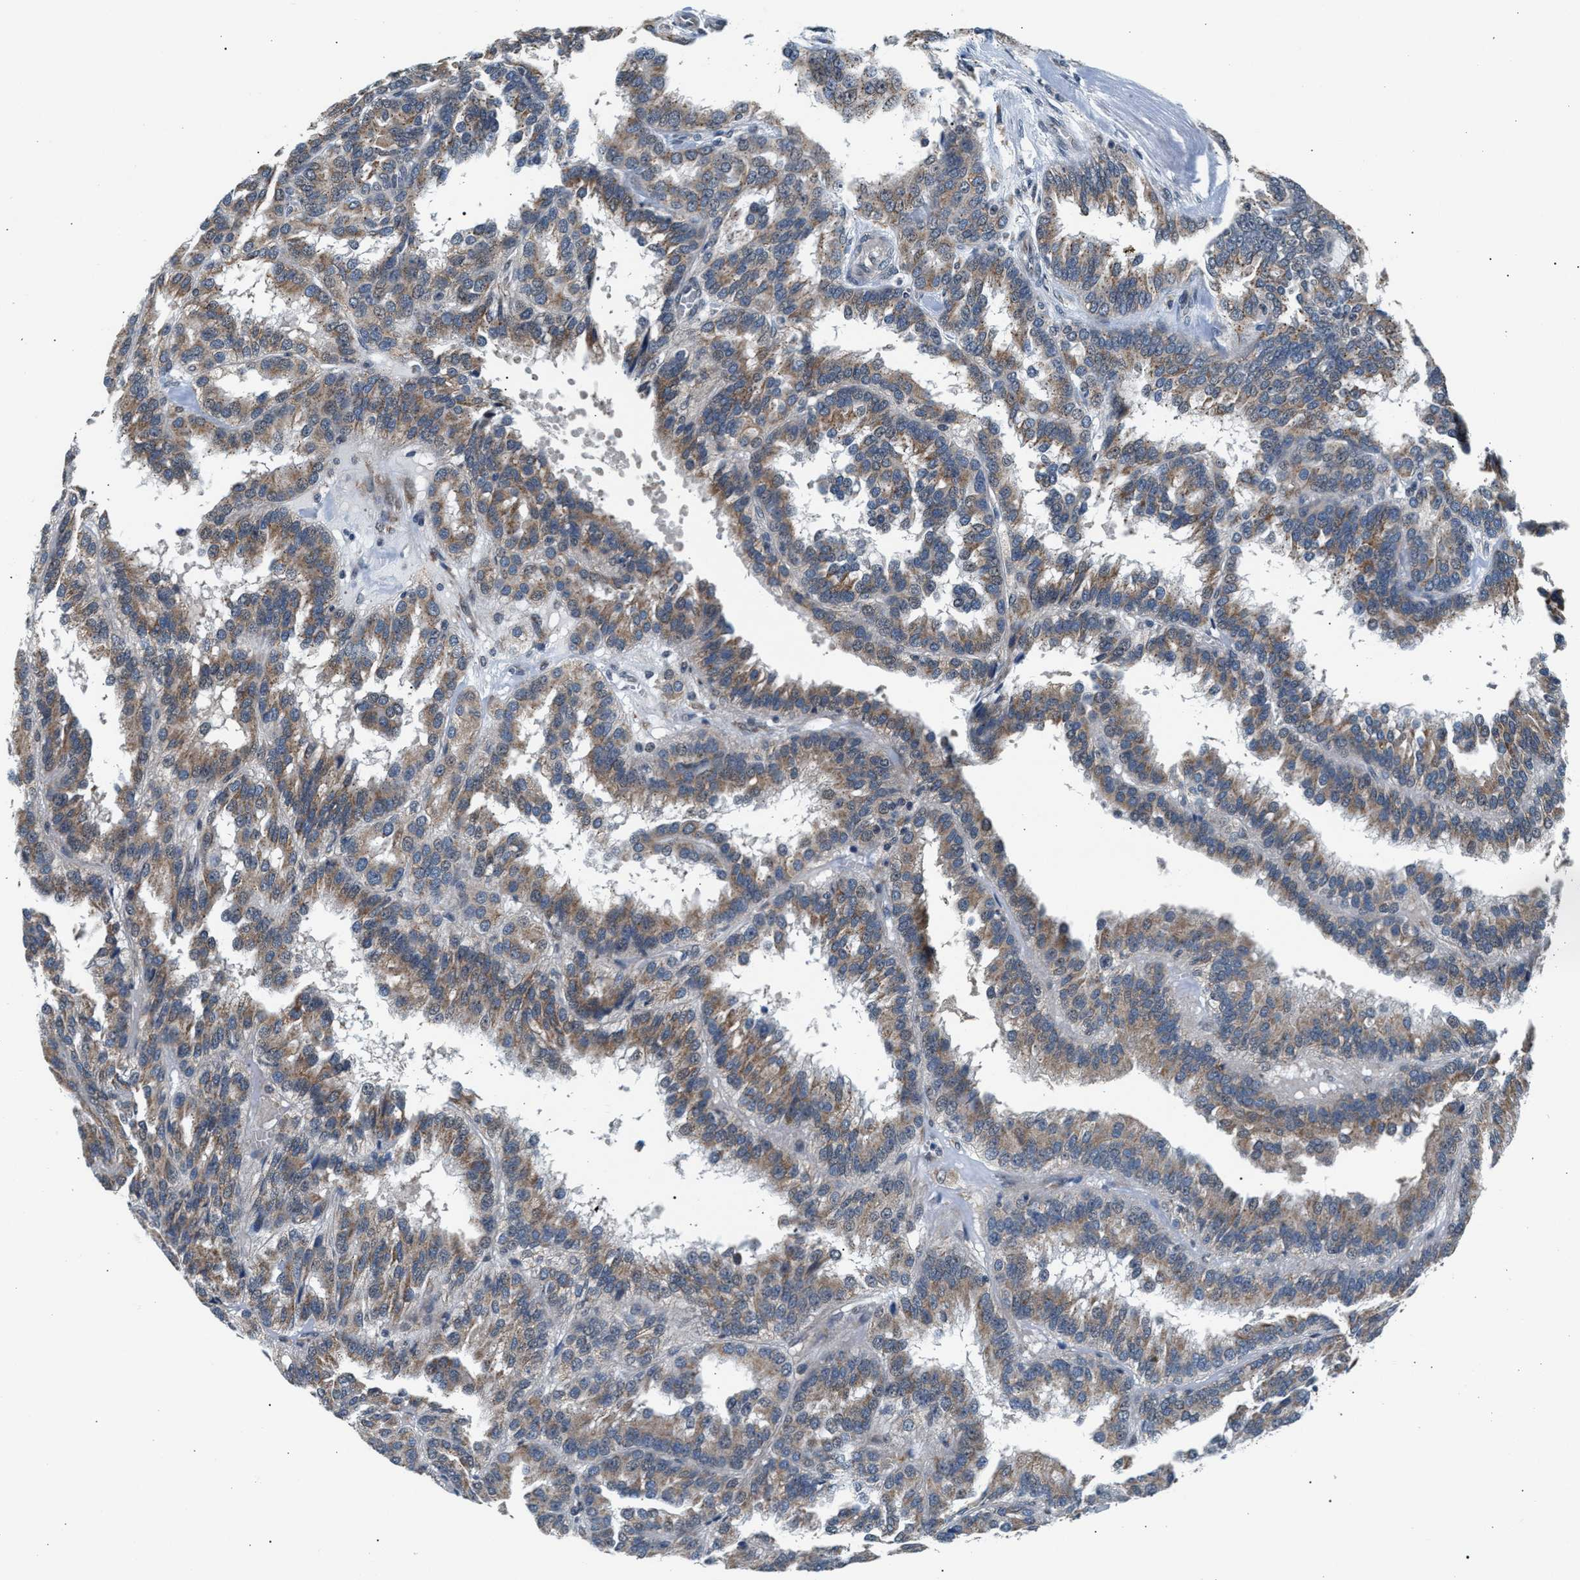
{"staining": {"intensity": "weak", "quantity": ">75%", "location": "cytoplasmic/membranous"}, "tissue": "renal cancer", "cell_type": "Tumor cells", "image_type": "cancer", "snomed": [{"axis": "morphology", "description": "Adenocarcinoma, NOS"}, {"axis": "topography", "description": "Kidney"}], "caption": "Weak cytoplasmic/membranous staining is seen in about >75% of tumor cells in adenocarcinoma (renal).", "gene": "KCNMB2", "patient": {"sex": "male", "age": 46}}